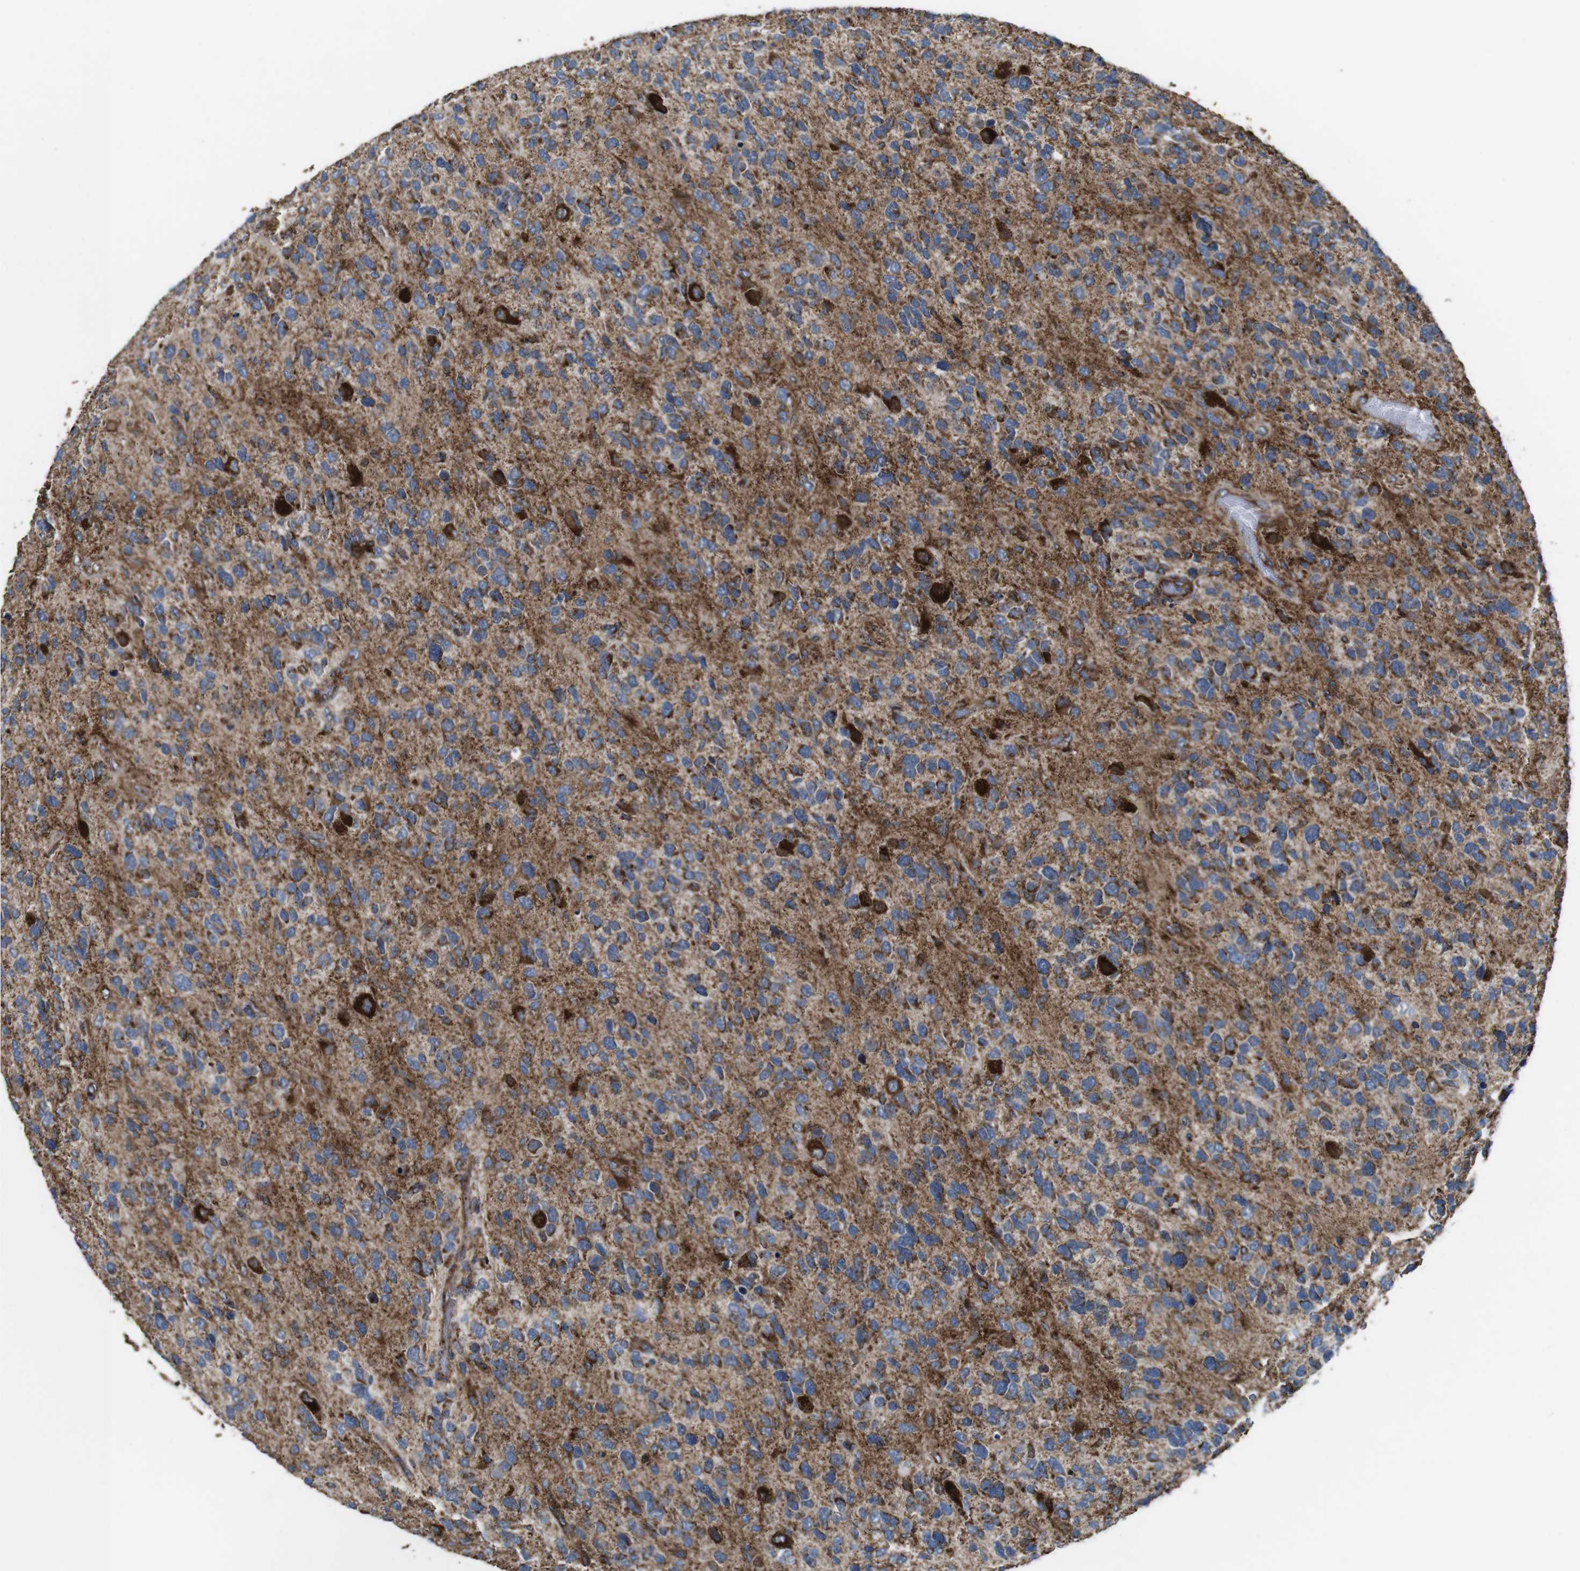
{"staining": {"intensity": "strong", "quantity": "25%-75%", "location": "cytoplasmic/membranous"}, "tissue": "glioma", "cell_type": "Tumor cells", "image_type": "cancer", "snomed": [{"axis": "morphology", "description": "Glioma, malignant, High grade"}, {"axis": "topography", "description": "Brain"}], "caption": "The immunohistochemical stain highlights strong cytoplasmic/membranous staining in tumor cells of malignant glioma (high-grade) tissue.", "gene": "HK1", "patient": {"sex": "female", "age": 58}}